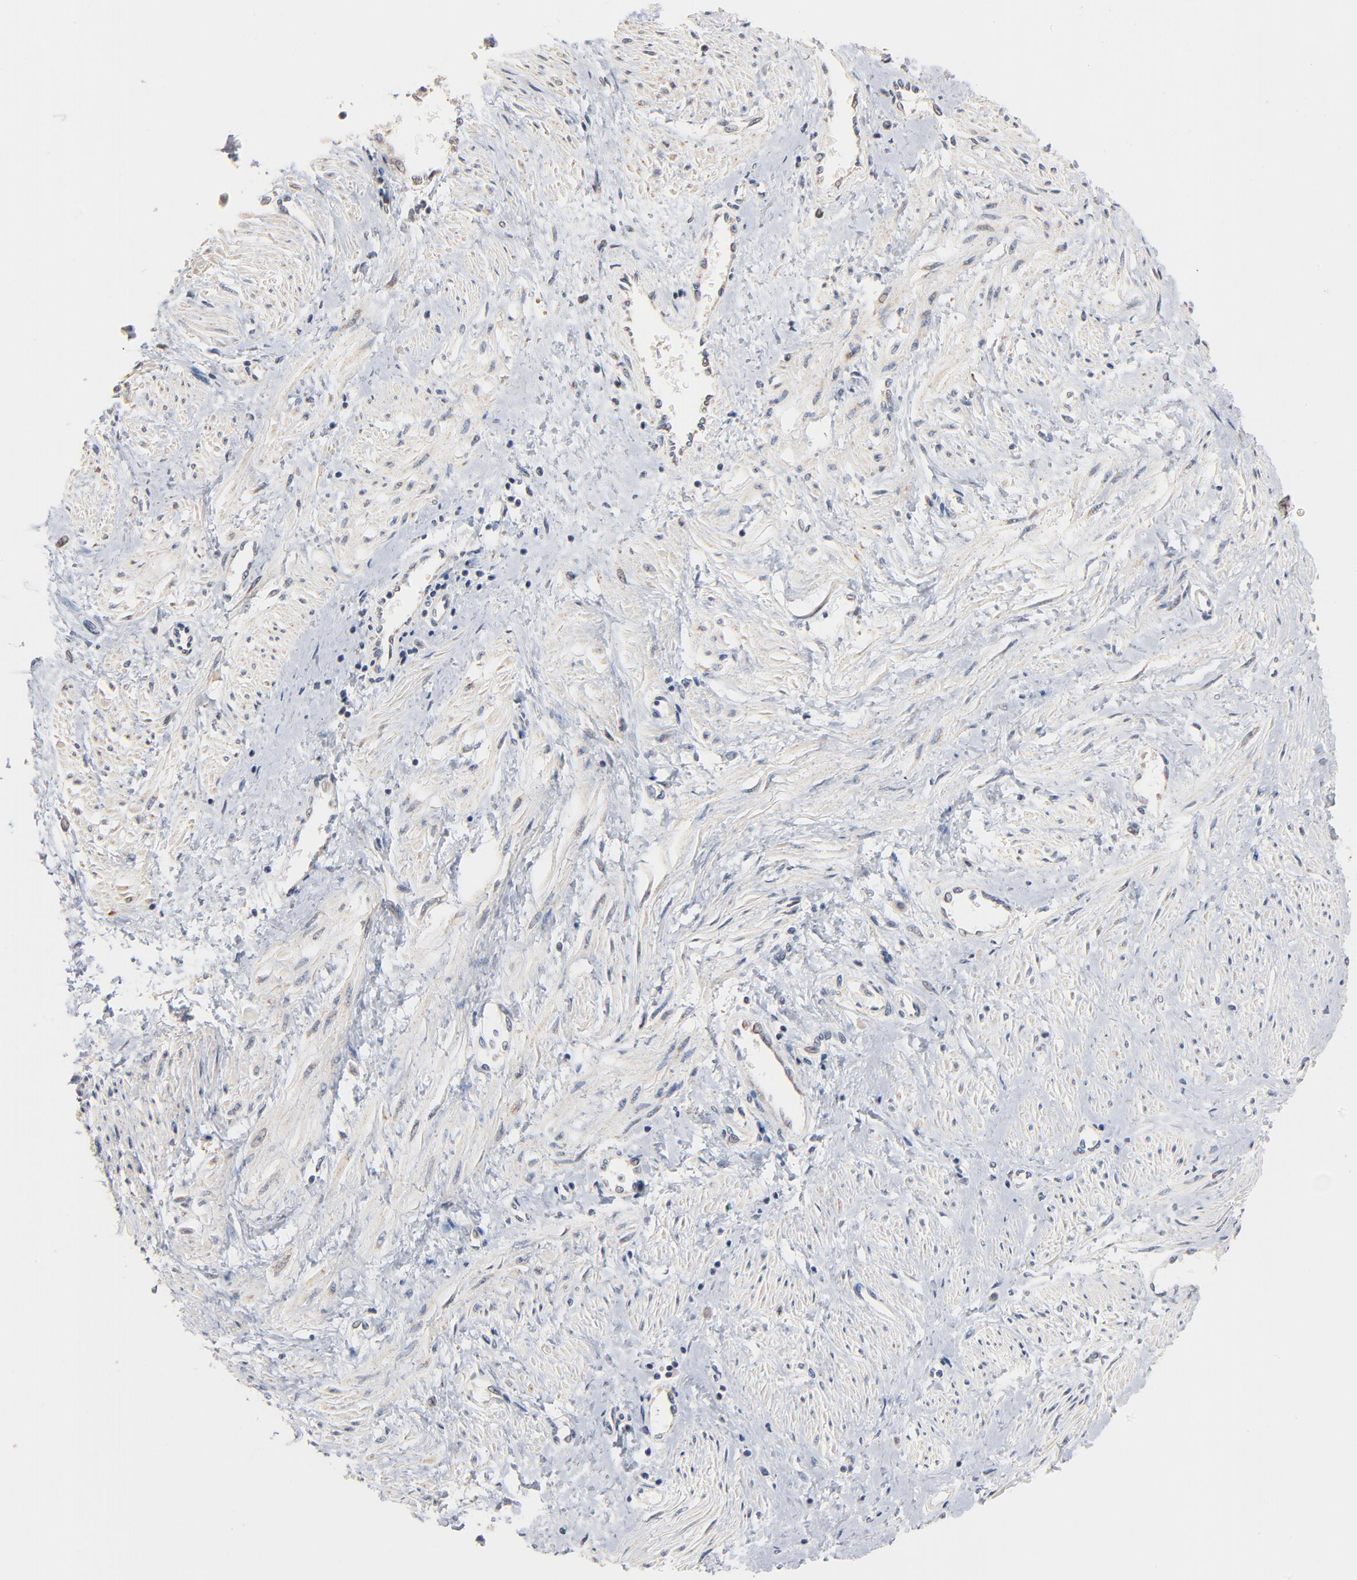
{"staining": {"intensity": "weak", "quantity": "<25%", "location": "cytoplasmic/membranous"}, "tissue": "smooth muscle", "cell_type": "Smooth muscle cells", "image_type": "normal", "snomed": [{"axis": "morphology", "description": "Normal tissue, NOS"}, {"axis": "topography", "description": "Smooth muscle"}, {"axis": "topography", "description": "Uterus"}], "caption": "An IHC micrograph of benign smooth muscle is shown. There is no staining in smooth muscle cells of smooth muscle.", "gene": "MSL2", "patient": {"sex": "female", "age": 39}}